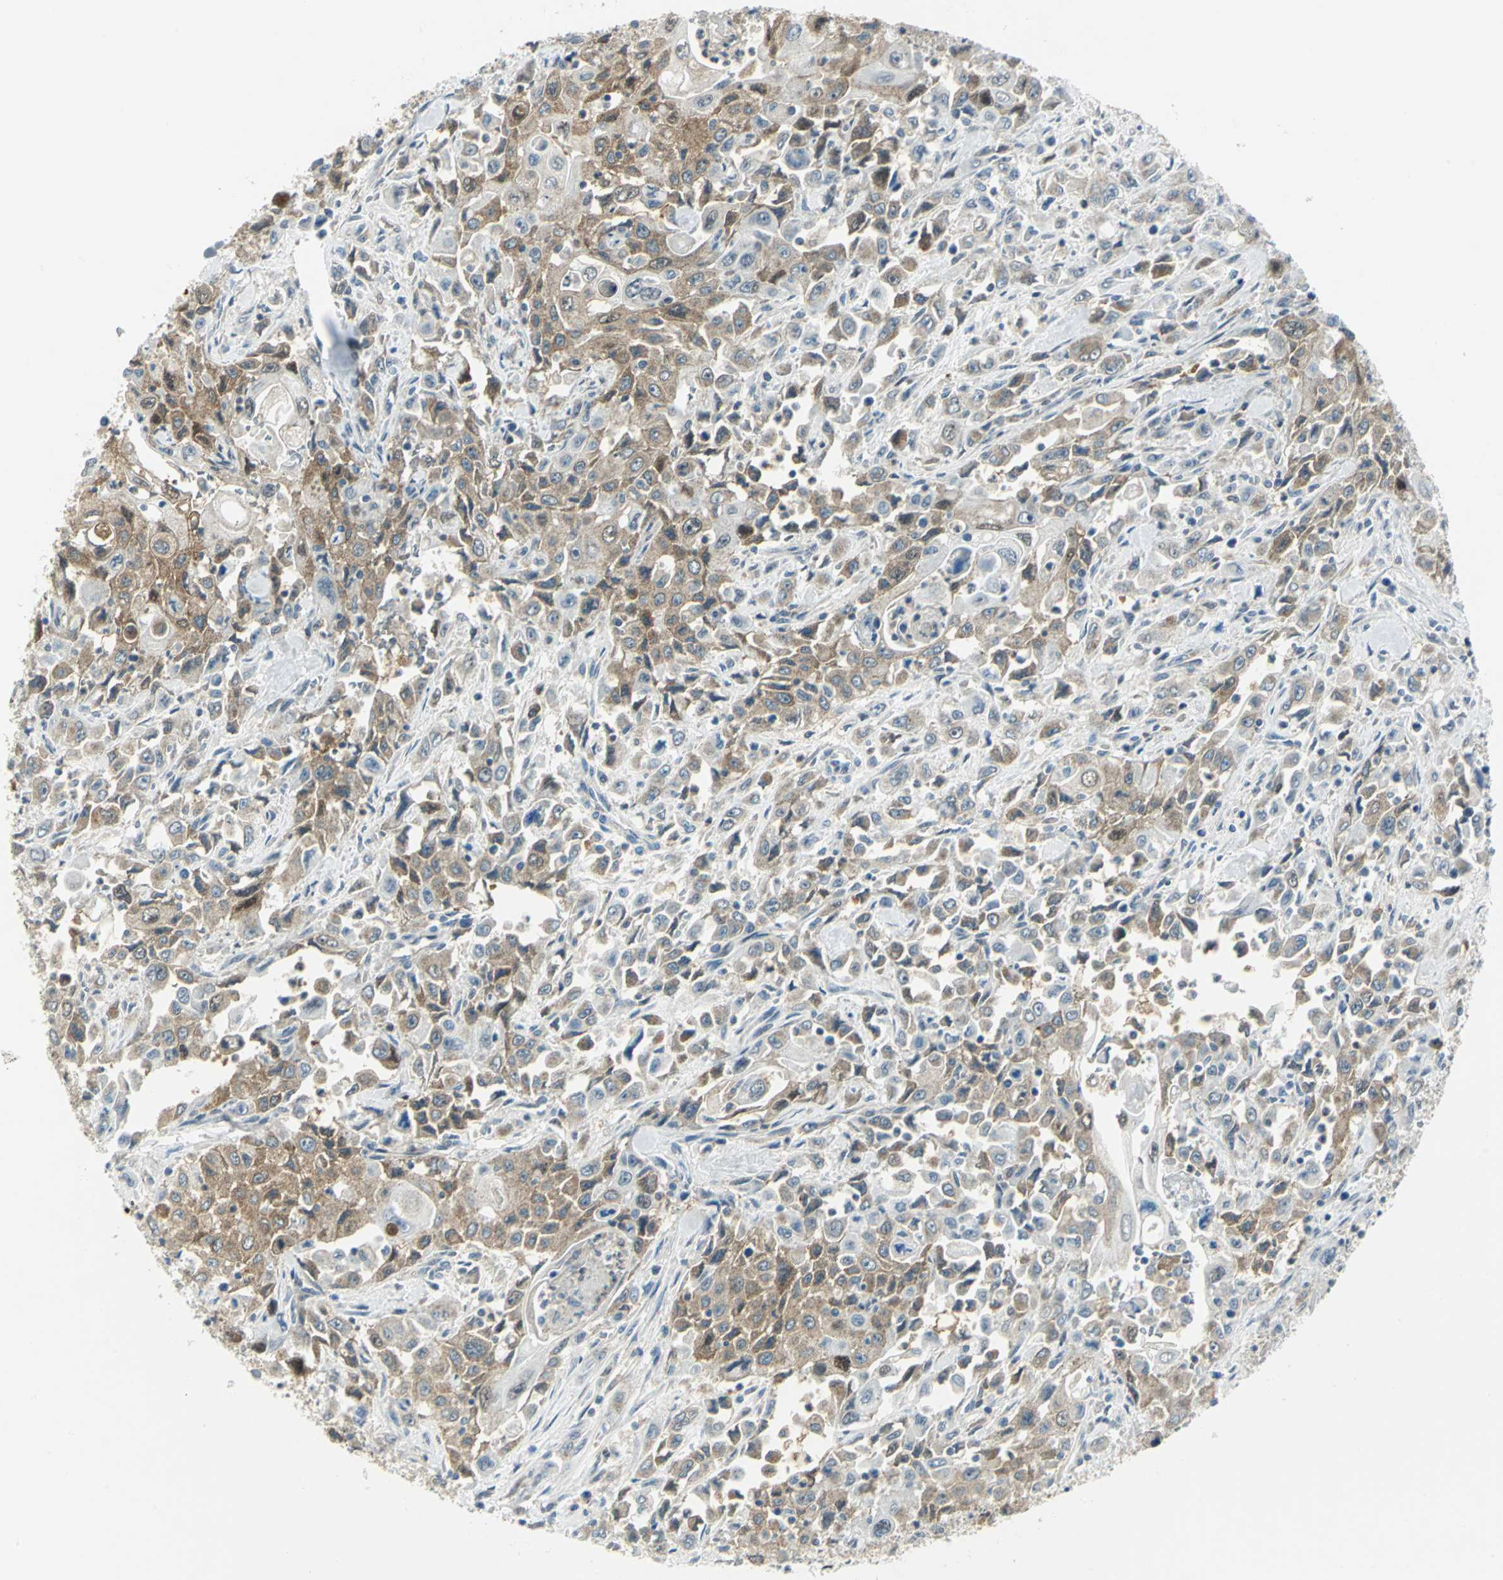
{"staining": {"intensity": "moderate", "quantity": ">75%", "location": "cytoplasmic/membranous"}, "tissue": "pancreatic cancer", "cell_type": "Tumor cells", "image_type": "cancer", "snomed": [{"axis": "morphology", "description": "Adenocarcinoma, NOS"}, {"axis": "topography", "description": "Pancreas"}], "caption": "Protein expression by immunohistochemistry displays moderate cytoplasmic/membranous staining in approximately >75% of tumor cells in pancreatic cancer. (brown staining indicates protein expression, while blue staining denotes nuclei).", "gene": "ALDOA", "patient": {"sex": "male", "age": 70}}